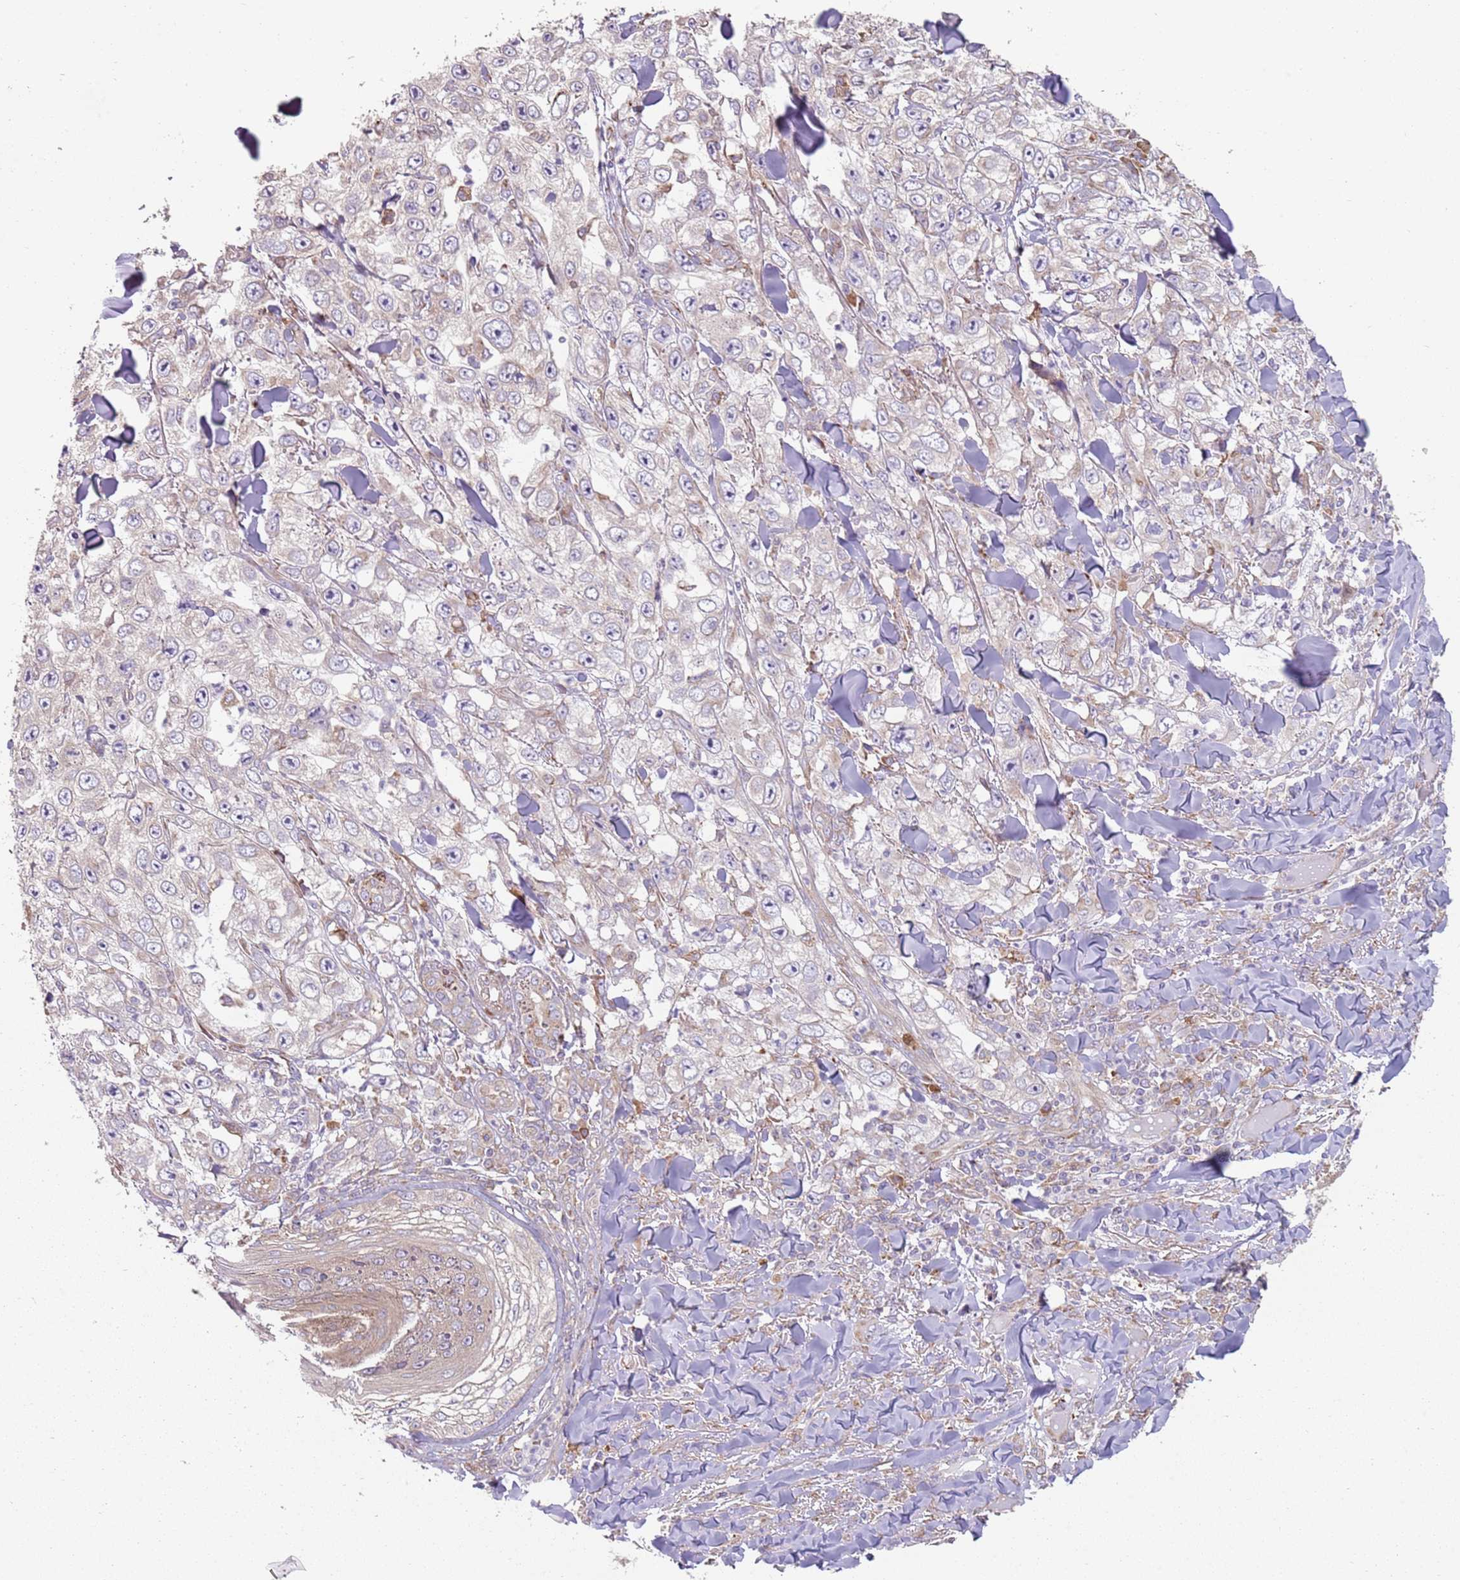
{"staining": {"intensity": "weak", "quantity": "<25%", "location": "cytoplasmic/membranous"}, "tissue": "skin cancer", "cell_type": "Tumor cells", "image_type": "cancer", "snomed": [{"axis": "morphology", "description": "Squamous cell carcinoma, NOS"}, {"axis": "topography", "description": "Skin"}], "caption": "The histopathology image reveals no staining of tumor cells in skin cancer (squamous cell carcinoma).", "gene": "SPATA2", "patient": {"sex": "male", "age": 82}}